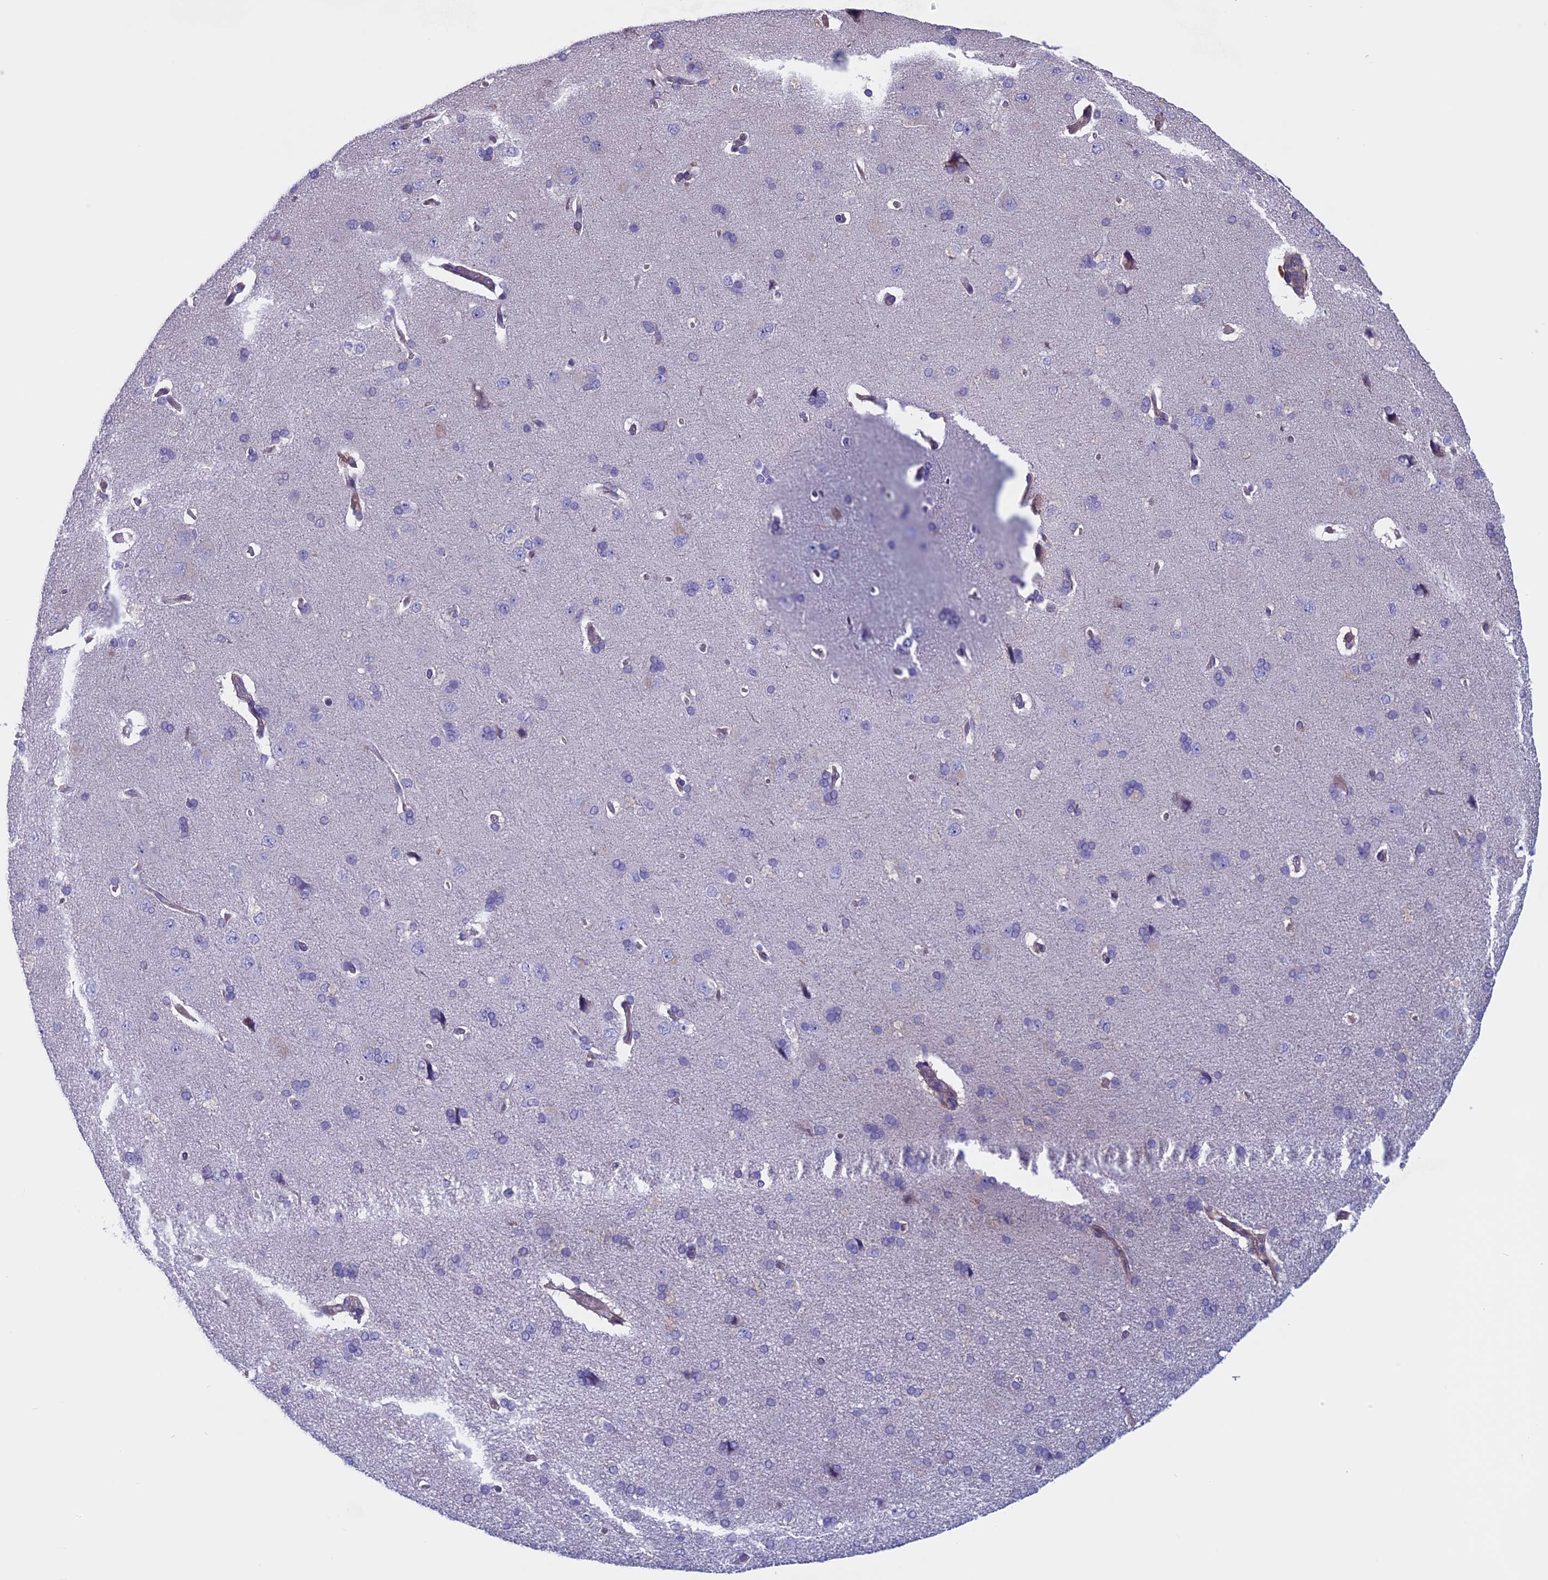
{"staining": {"intensity": "negative", "quantity": "none", "location": "none"}, "tissue": "cerebral cortex", "cell_type": "Endothelial cells", "image_type": "normal", "snomed": [{"axis": "morphology", "description": "Normal tissue, NOS"}, {"axis": "topography", "description": "Cerebral cortex"}], "caption": "Immunohistochemistry micrograph of unremarkable cerebral cortex: cerebral cortex stained with DAB demonstrates no significant protein staining in endothelial cells.", "gene": "CNOT6L", "patient": {"sex": "male", "age": 62}}